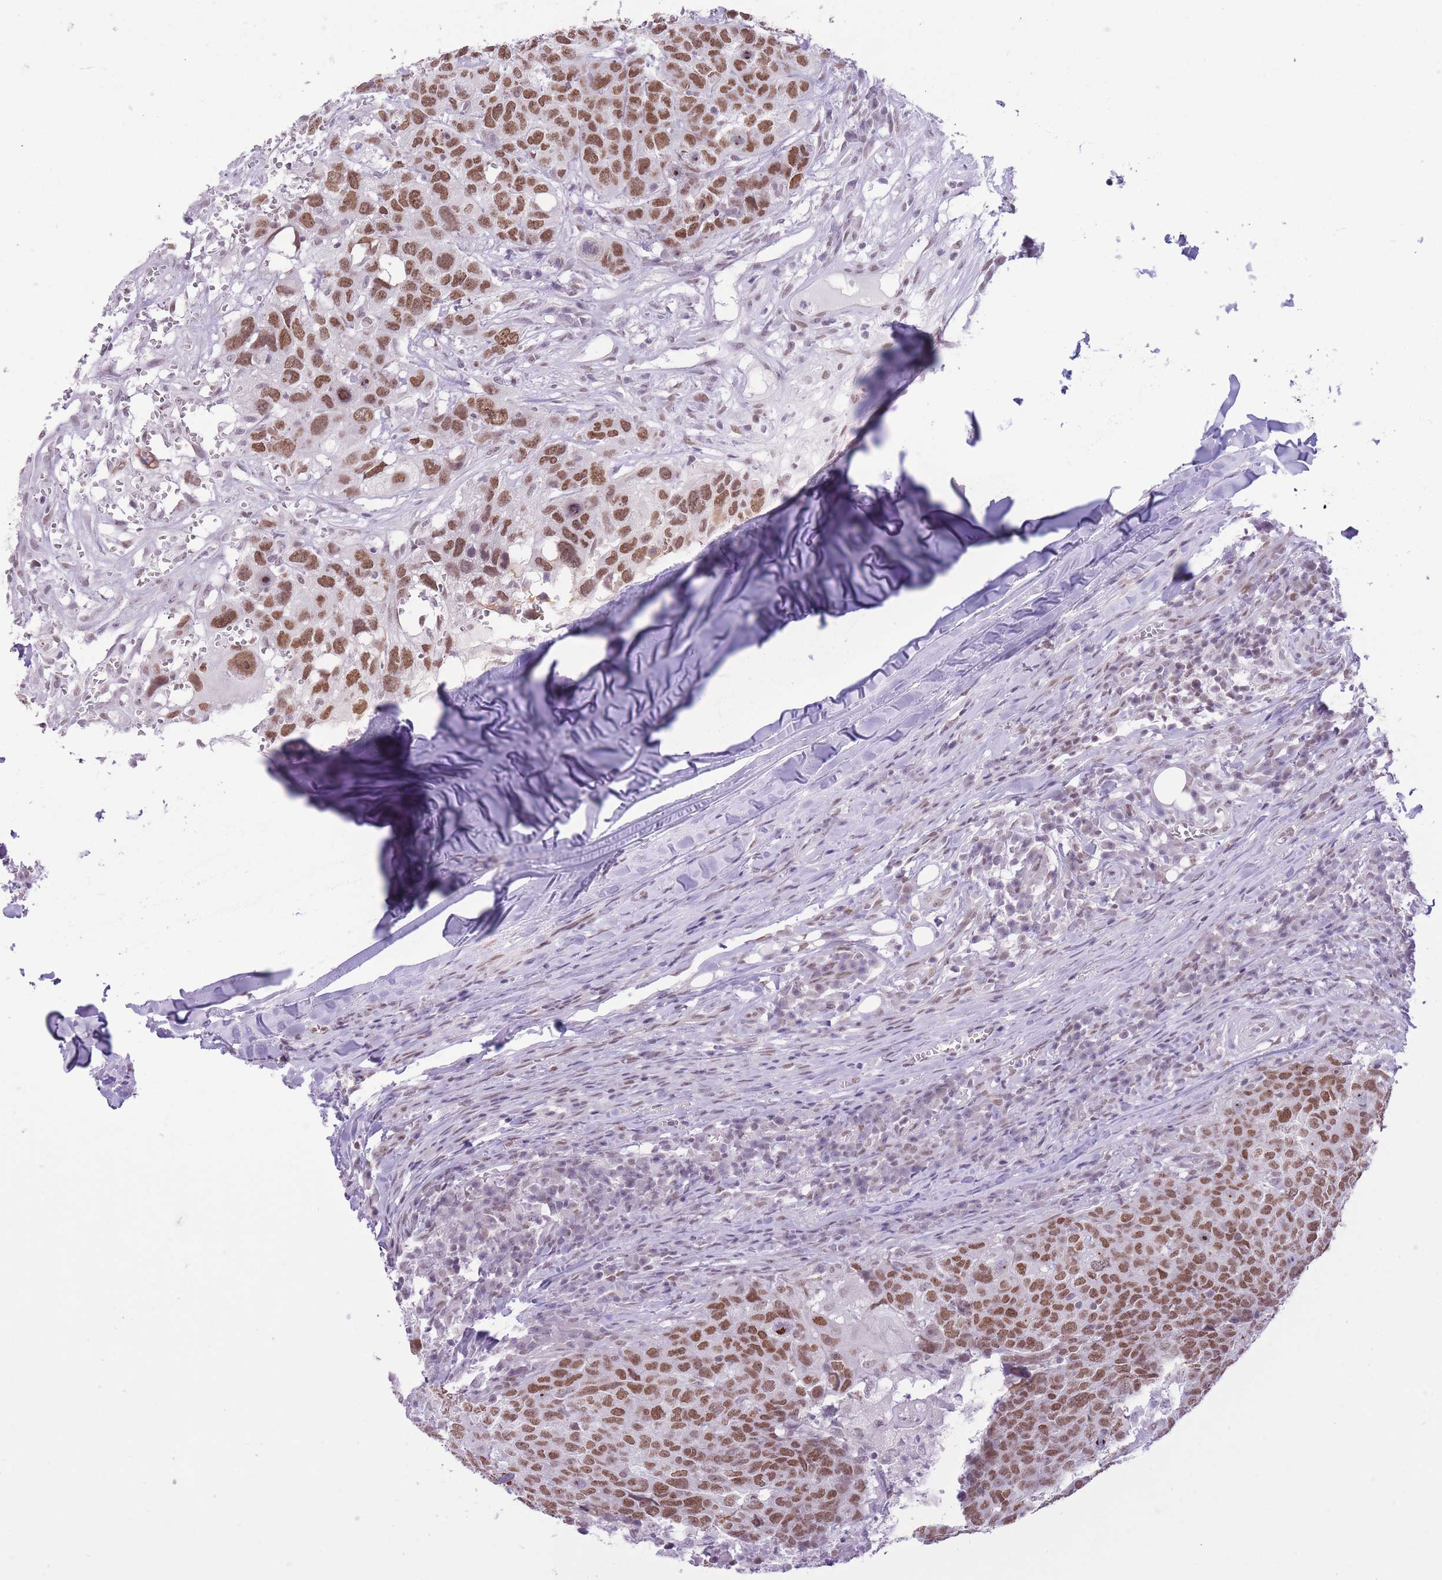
{"staining": {"intensity": "moderate", "quantity": ">75%", "location": "nuclear"}, "tissue": "head and neck cancer", "cell_type": "Tumor cells", "image_type": "cancer", "snomed": [{"axis": "morphology", "description": "Normal tissue, NOS"}, {"axis": "morphology", "description": "Squamous cell carcinoma, NOS"}, {"axis": "topography", "description": "Skeletal muscle"}, {"axis": "topography", "description": "Vascular tissue"}, {"axis": "topography", "description": "Peripheral nerve tissue"}, {"axis": "topography", "description": "Head-Neck"}], "caption": "The histopathology image demonstrates immunohistochemical staining of head and neck cancer (squamous cell carcinoma). There is moderate nuclear expression is present in about >75% of tumor cells. The protein is shown in brown color, while the nuclei are stained blue.", "gene": "ZBED5", "patient": {"sex": "male", "age": 66}}